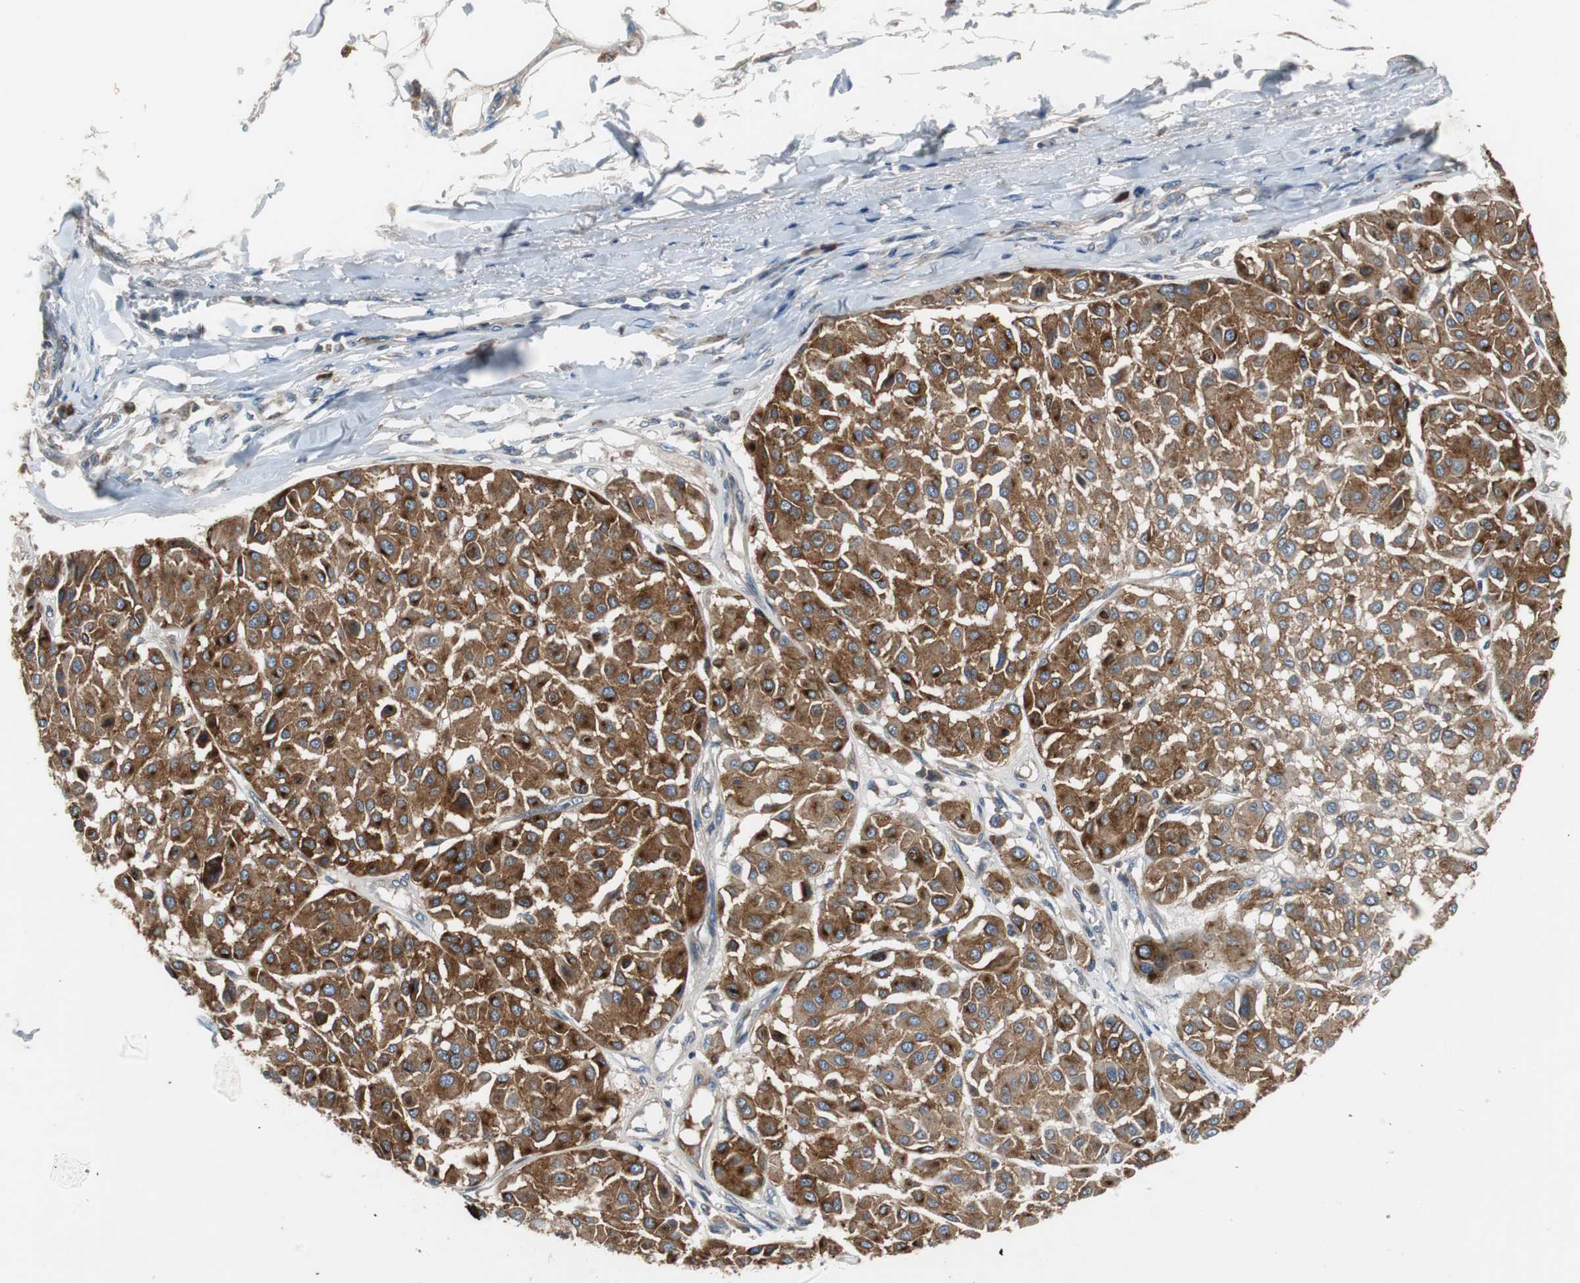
{"staining": {"intensity": "strong", "quantity": ">75%", "location": "cytoplasmic/membranous"}, "tissue": "melanoma", "cell_type": "Tumor cells", "image_type": "cancer", "snomed": [{"axis": "morphology", "description": "Malignant melanoma, Metastatic site"}, {"axis": "topography", "description": "Soft tissue"}], "caption": "Strong cytoplasmic/membranous staining is appreciated in about >75% of tumor cells in melanoma.", "gene": "SORT1", "patient": {"sex": "male", "age": 41}}